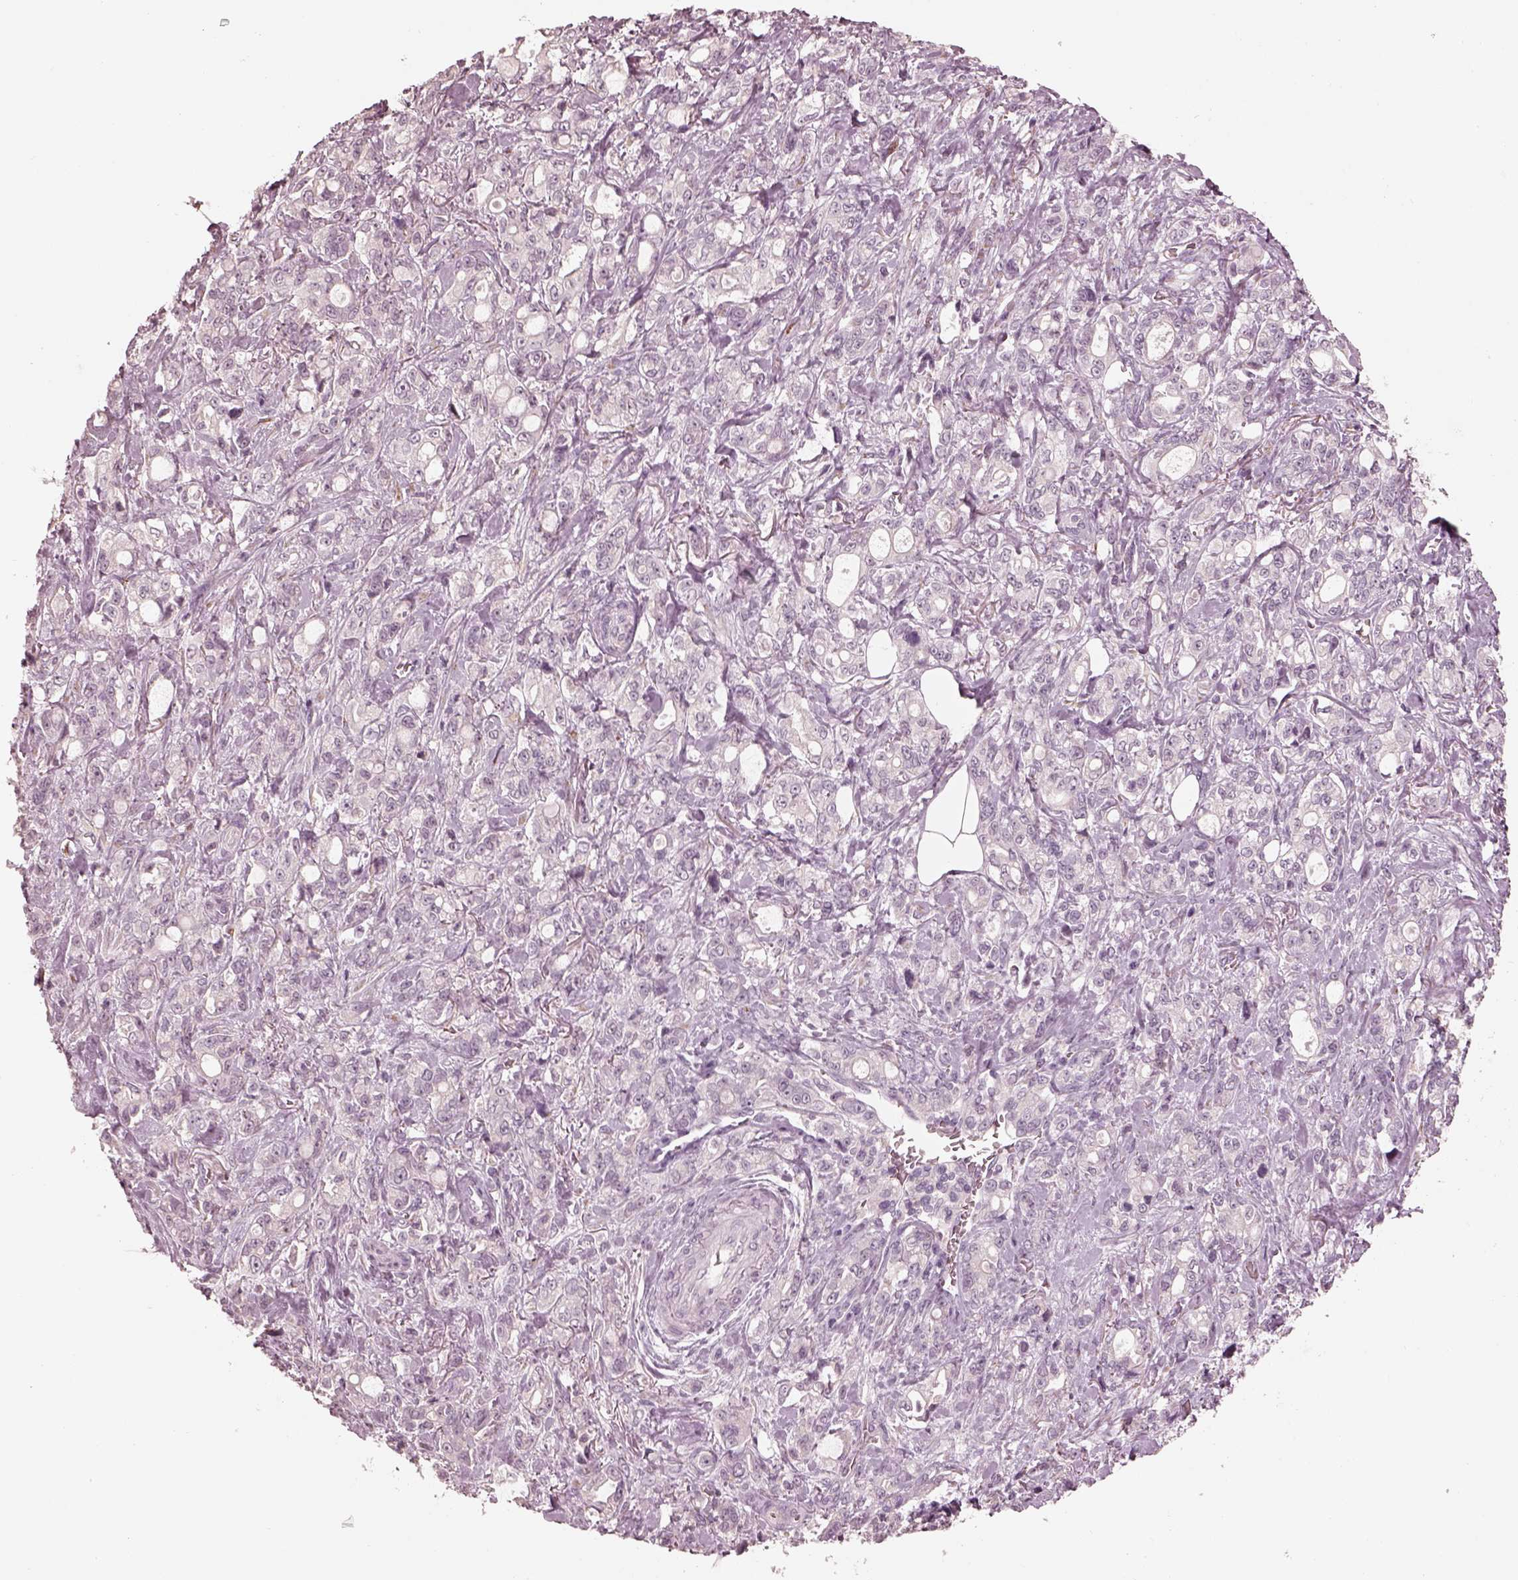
{"staining": {"intensity": "negative", "quantity": "none", "location": "none"}, "tissue": "stomach cancer", "cell_type": "Tumor cells", "image_type": "cancer", "snomed": [{"axis": "morphology", "description": "Adenocarcinoma, NOS"}, {"axis": "topography", "description": "Stomach"}], "caption": "Tumor cells show no significant protein staining in stomach adenocarcinoma.", "gene": "ANKLE1", "patient": {"sex": "male", "age": 63}}